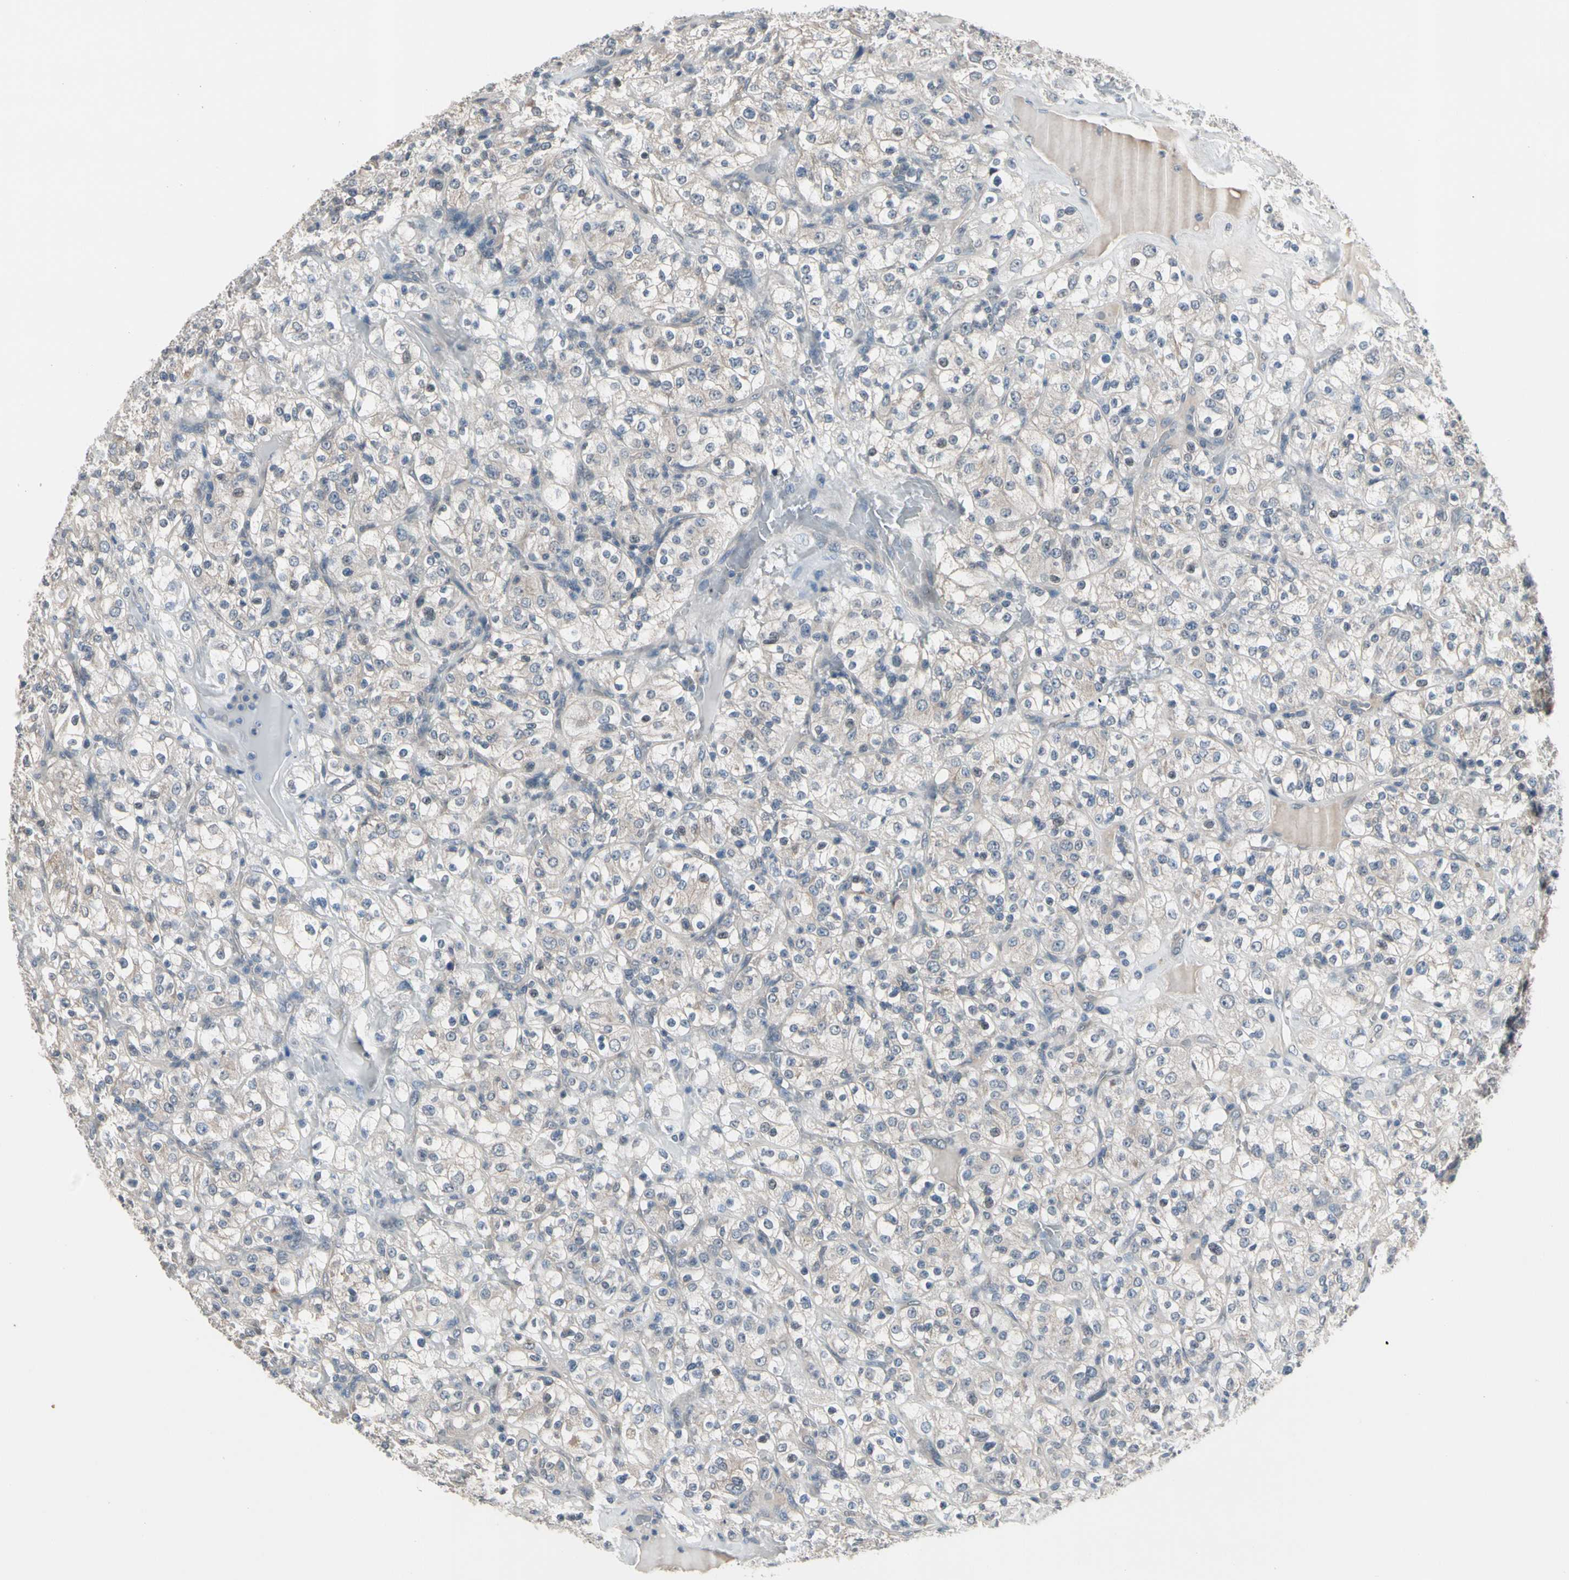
{"staining": {"intensity": "weak", "quantity": "<25%", "location": "cytoplasmic/membranous"}, "tissue": "renal cancer", "cell_type": "Tumor cells", "image_type": "cancer", "snomed": [{"axis": "morphology", "description": "Normal tissue, NOS"}, {"axis": "morphology", "description": "Adenocarcinoma, NOS"}, {"axis": "topography", "description": "Kidney"}], "caption": "Immunohistochemical staining of adenocarcinoma (renal) reveals no significant staining in tumor cells.", "gene": "SV2A", "patient": {"sex": "female", "age": 72}}